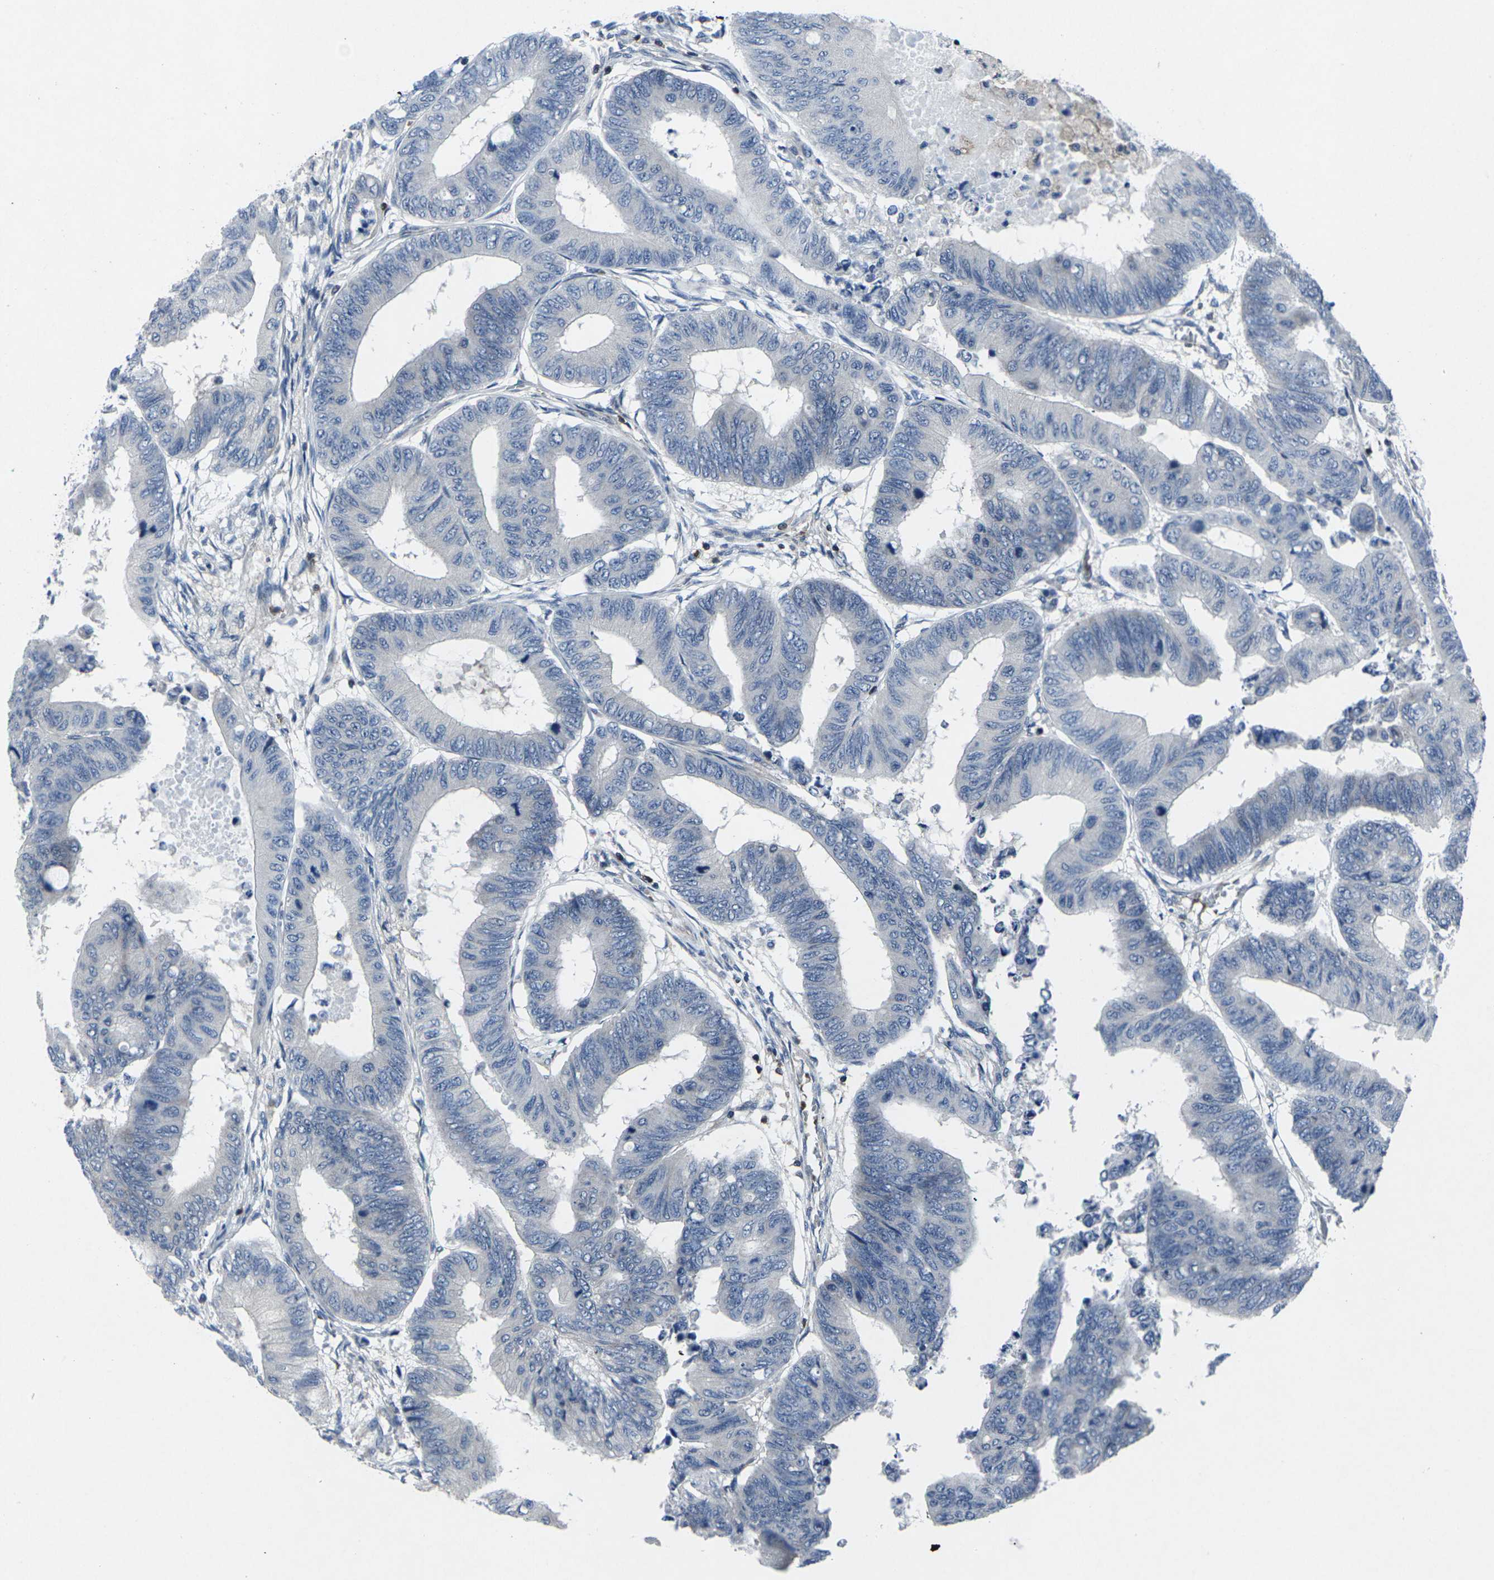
{"staining": {"intensity": "negative", "quantity": "none", "location": "none"}, "tissue": "colorectal cancer", "cell_type": "Tumor cells", "image_type": "cancer", "snomed": [{"axis": "morphology", "description": "Normal tissue, NOS"}, {"axis": "morphology", "description": "Adenocarcinoma, NOS"}, {"axis": "topography", "description": "Rectum"}, {"axis": "topography", "description": "Peripheral nerve tissue"}], "caption": "Tumor cells show no significant protein staining in adenocarcinoma (colorectal).", "gene": "STAT4", "patient": {"sex": "male", "age": 92}}